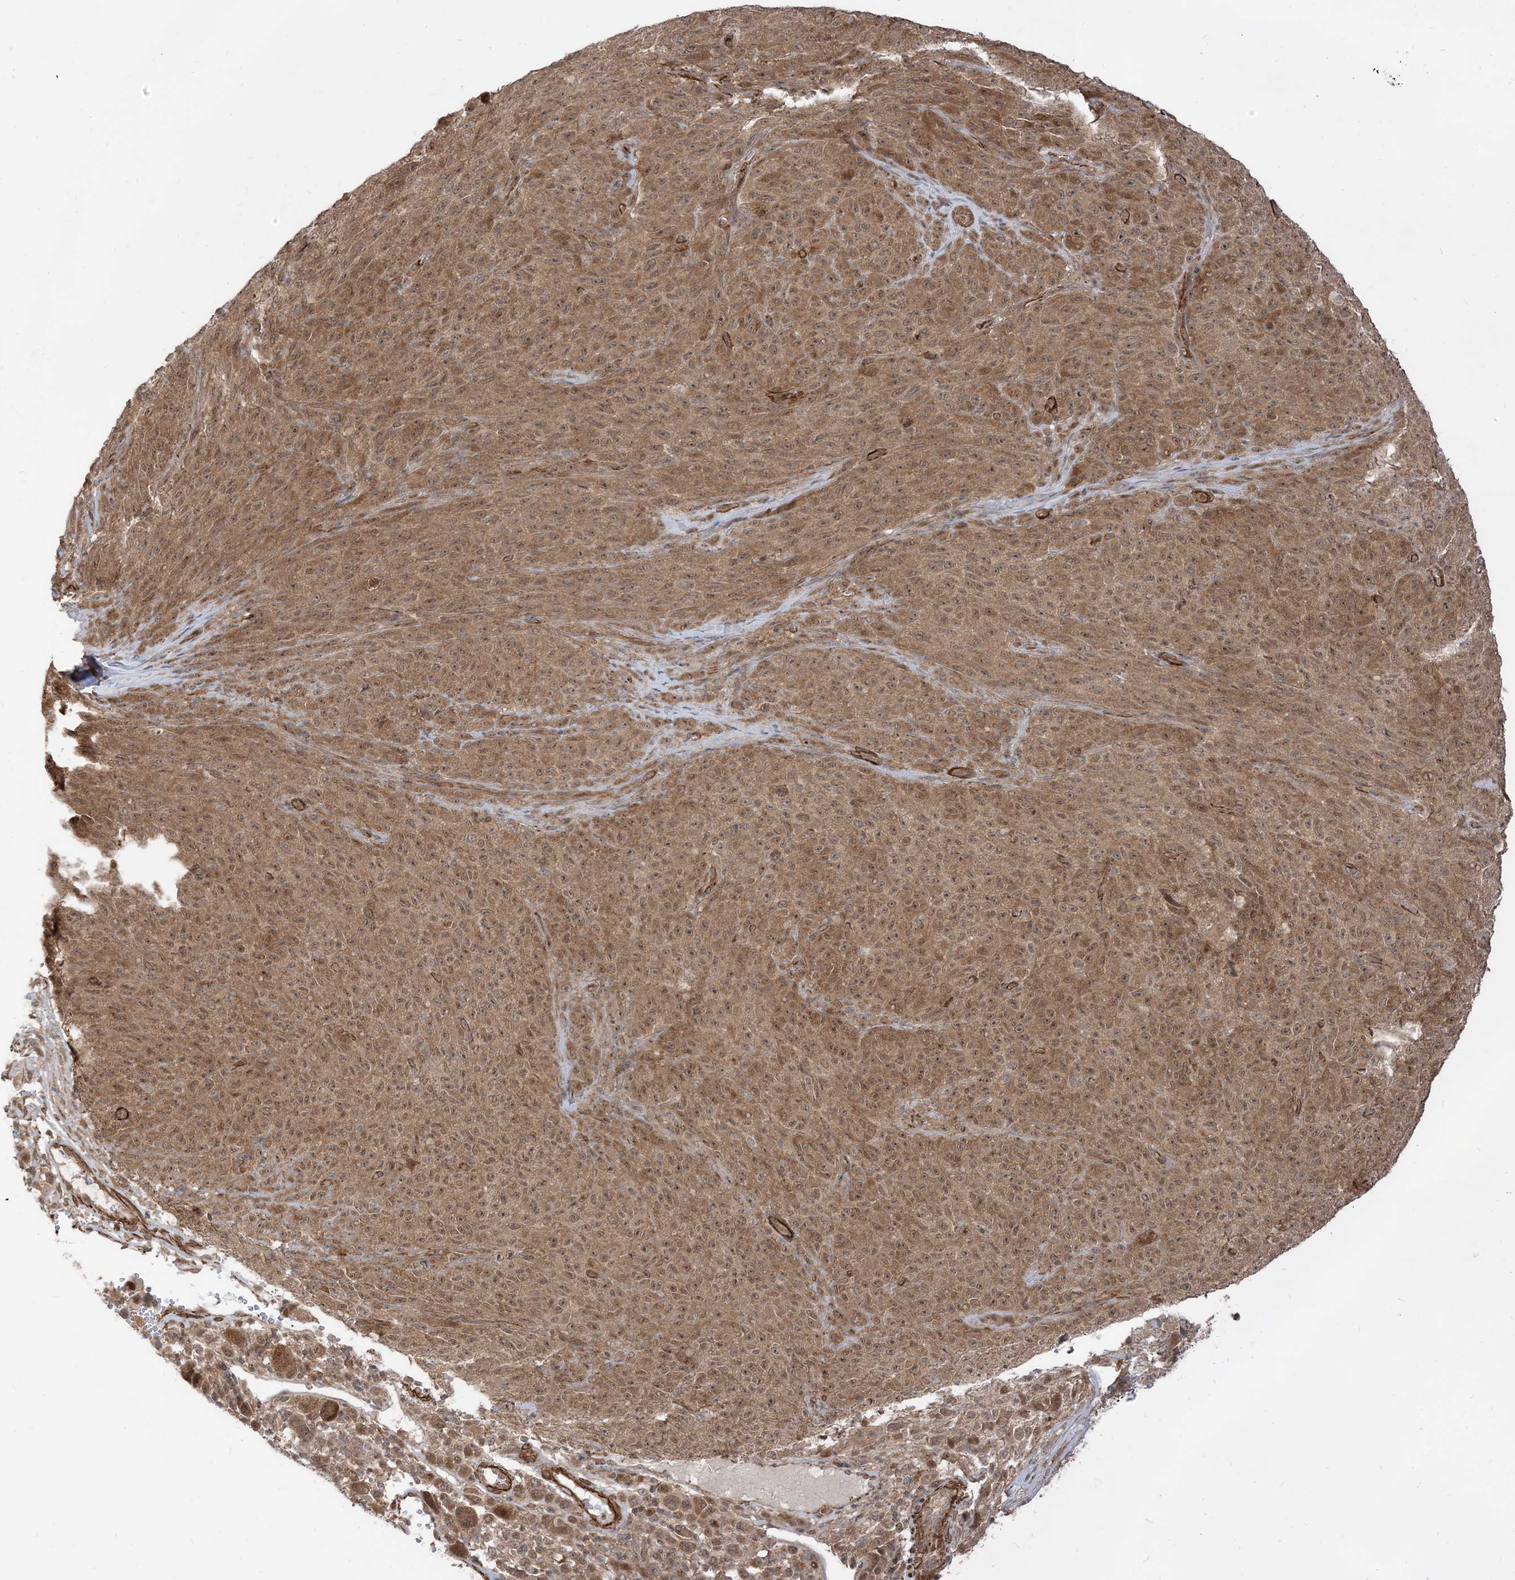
{"staining": {"intensity": "moderate", "quantity": ">75%", "location": "cytoplasmic/membranous,nuclear"}, "tissue": "melanoma", "cell_type": "Tumor cells", "image_type": "cancer", "snomed": [{"axis": "morphology", "description": "Malignant melanoma, NOS"}, {"axis": "topography", "description": "Skin"}], "caption": "Moderate cytoplasmic/membranous and nuclear protein positivity is present in approximately >75% of tumor cells in melanoma.", "gene": "TBCC", "patient": {"sex": "female", "age": 82}}